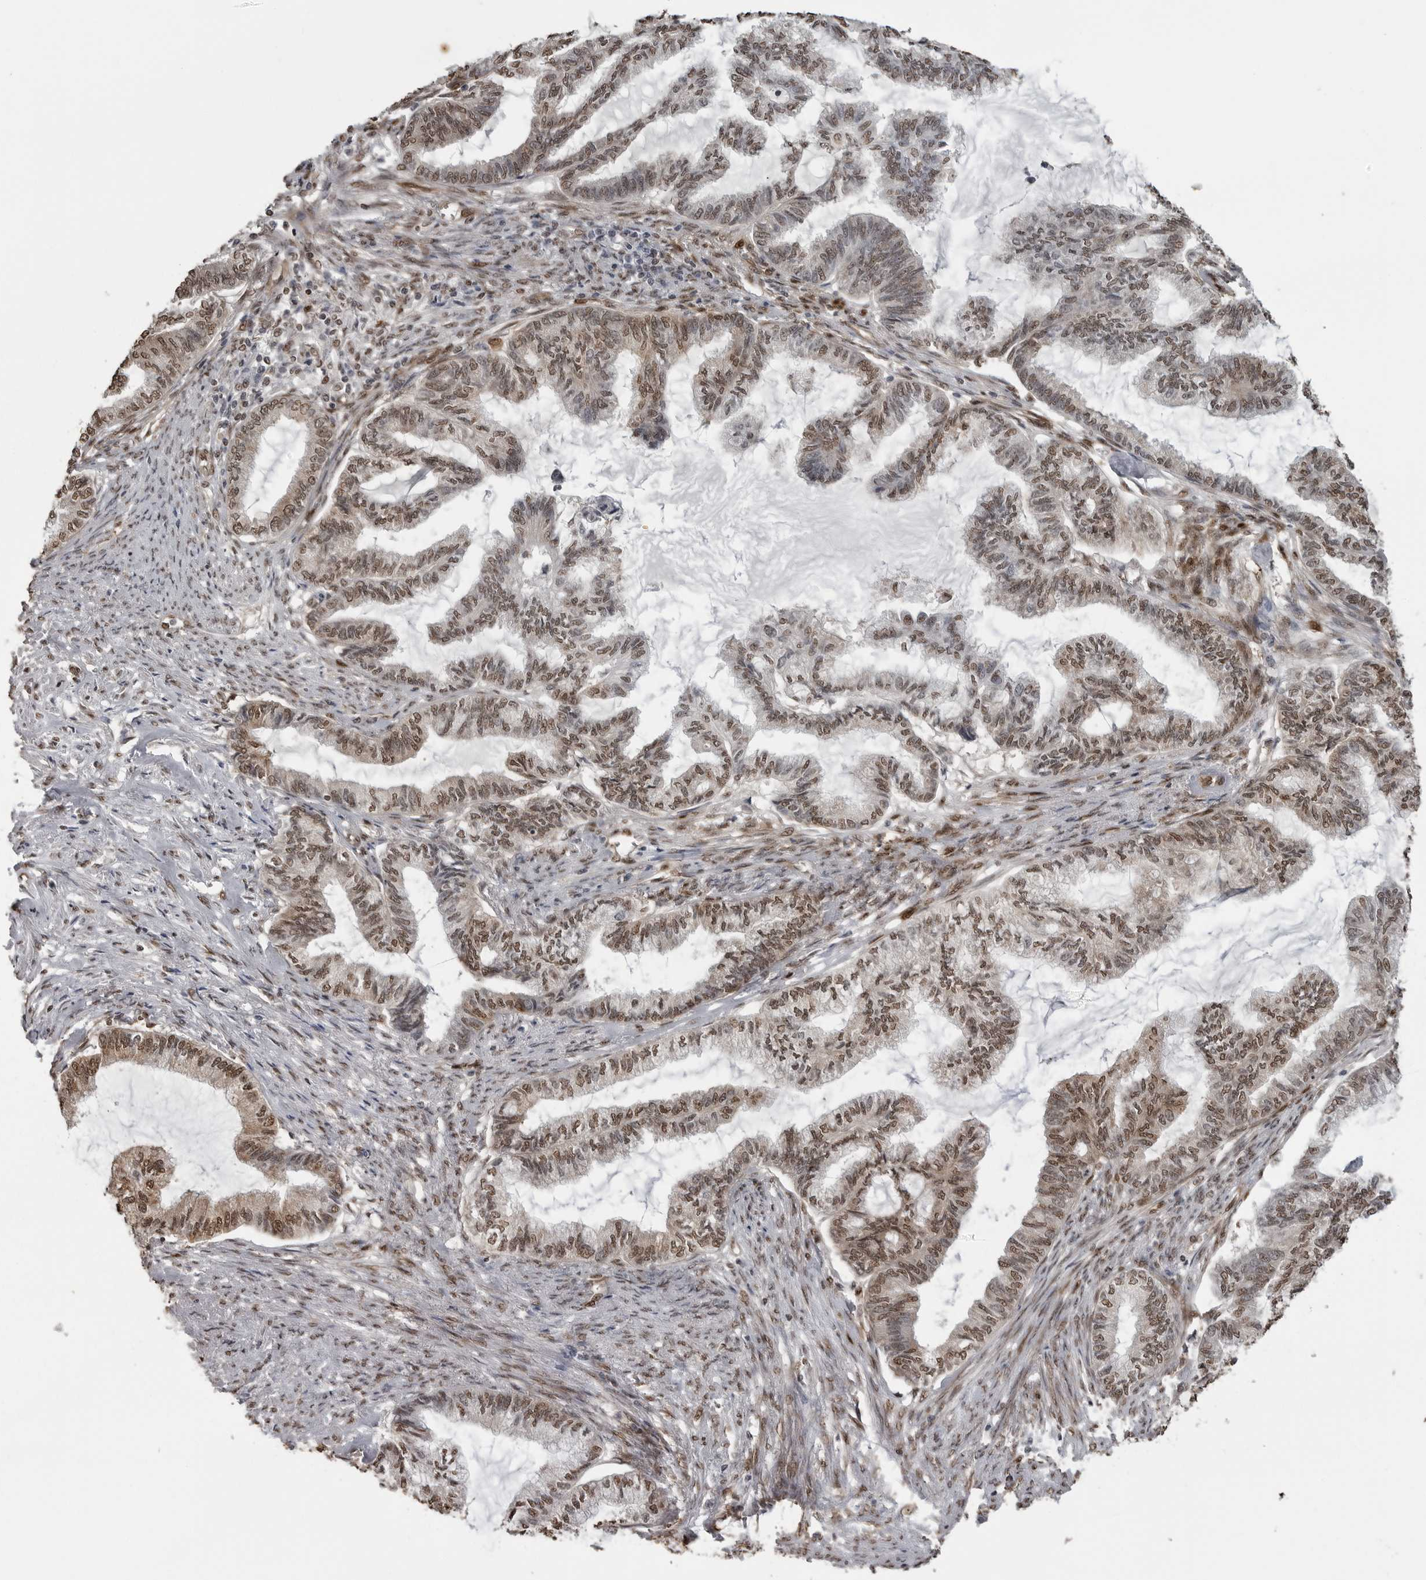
{"staining": {"intensity": "moderate", "quantity": ">75%", "location": "nuclear"}, "tissue": "endometrial cancer", "cell_type": "Tumor cells", "image_type": "cancer", "snomed": [{"axis": "morphology", "description": "Adenocarcinoma, NOS"}, {"axis": "topography", "description": "Endometrium"}], "caption": "Brown immunohistochemical staining in human adenocarcinoma (endometrial) shows moderate nuclear positivity in approximately >75% of tumor cells.", "gene": "SMAD2", "patient": {"sex": "female", "age": 86}}